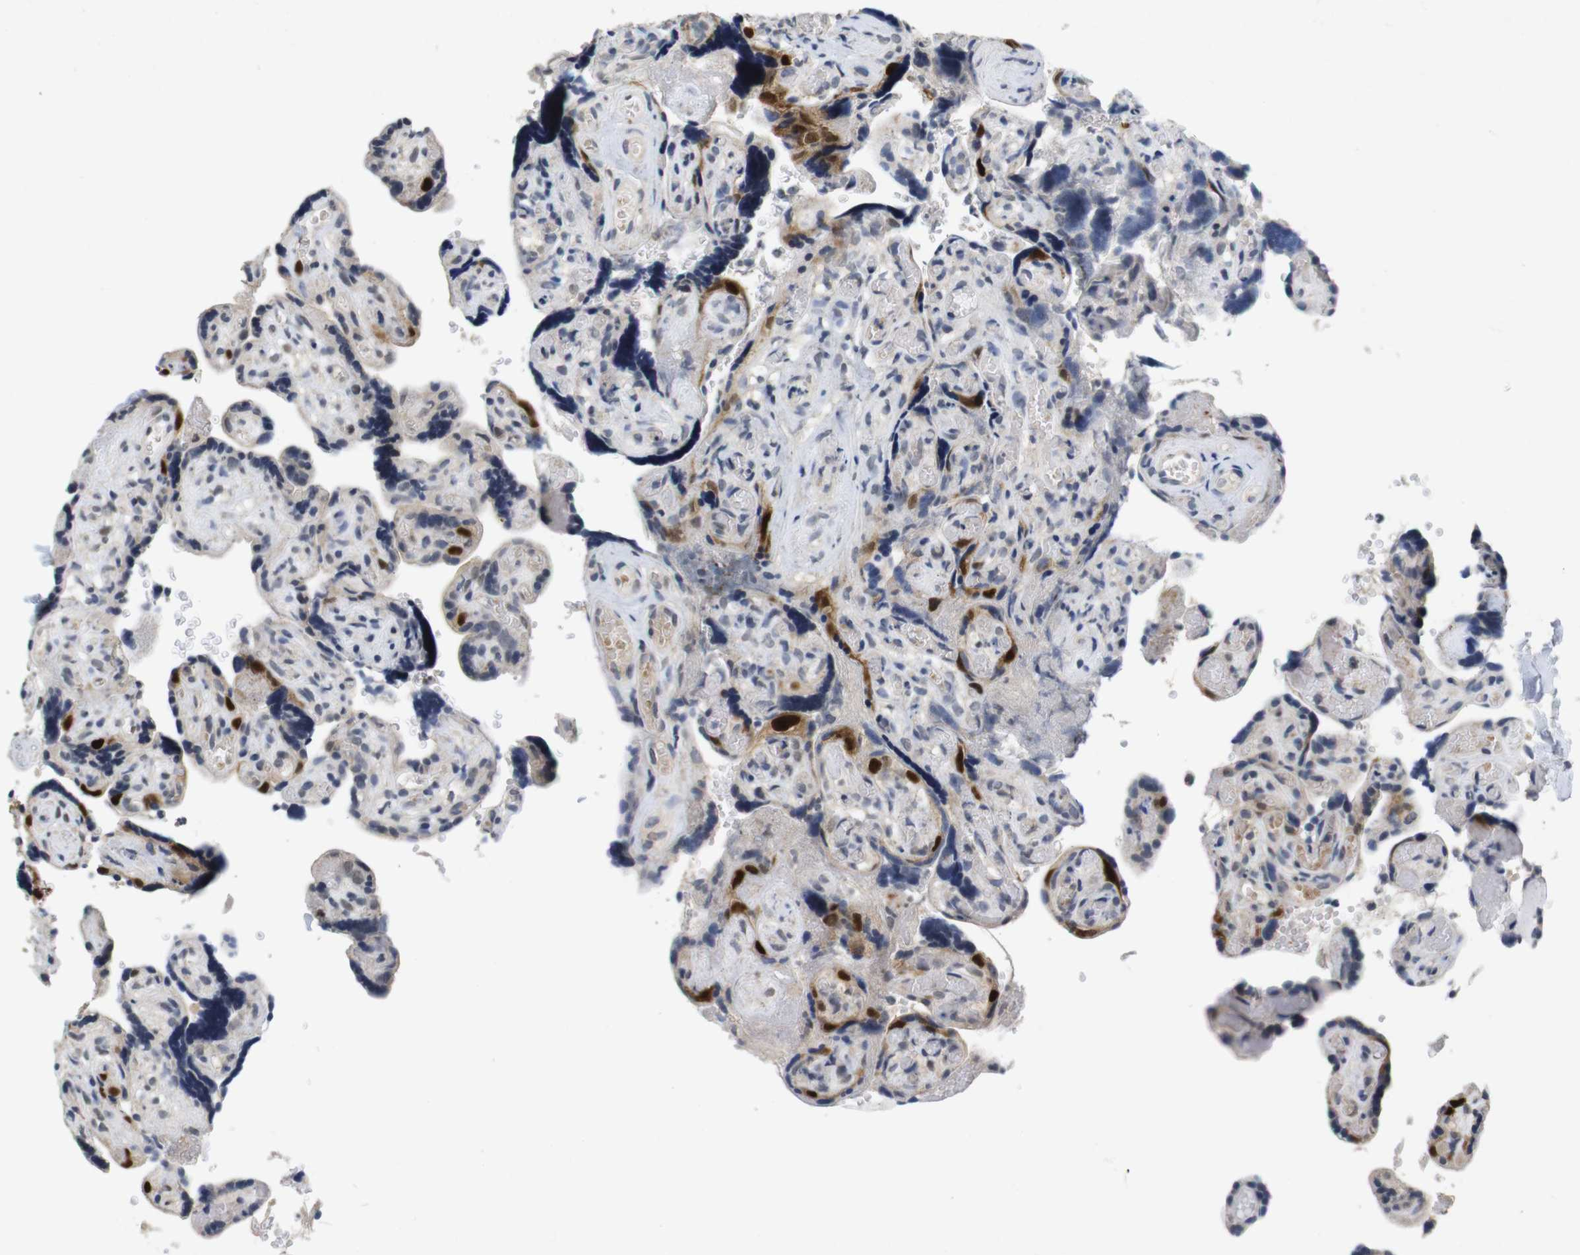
{"staining": {"intensity": "weak", "quantity": "25%-75%", "location": "cytoplasmic/membranous,nuclear"}, "tissue": "placenta", "cell_type": "Decidual cells", "image_type": "normal", "snomed": [{"axis": "morphology", "description": "Normal tissue, NOS"}, {"axis": "topography", "description": "Placenta"}], "caption": "DAB (3,3'-diaminobenzidine) immunohistochemical staining of normal placenta demonstrates weak cytoplasmic/membranous,nuclear protein expression in about 25%-75% of decidual cells.", "gene": "SKP2", "patient": {"sex": "female", "age": 30}}